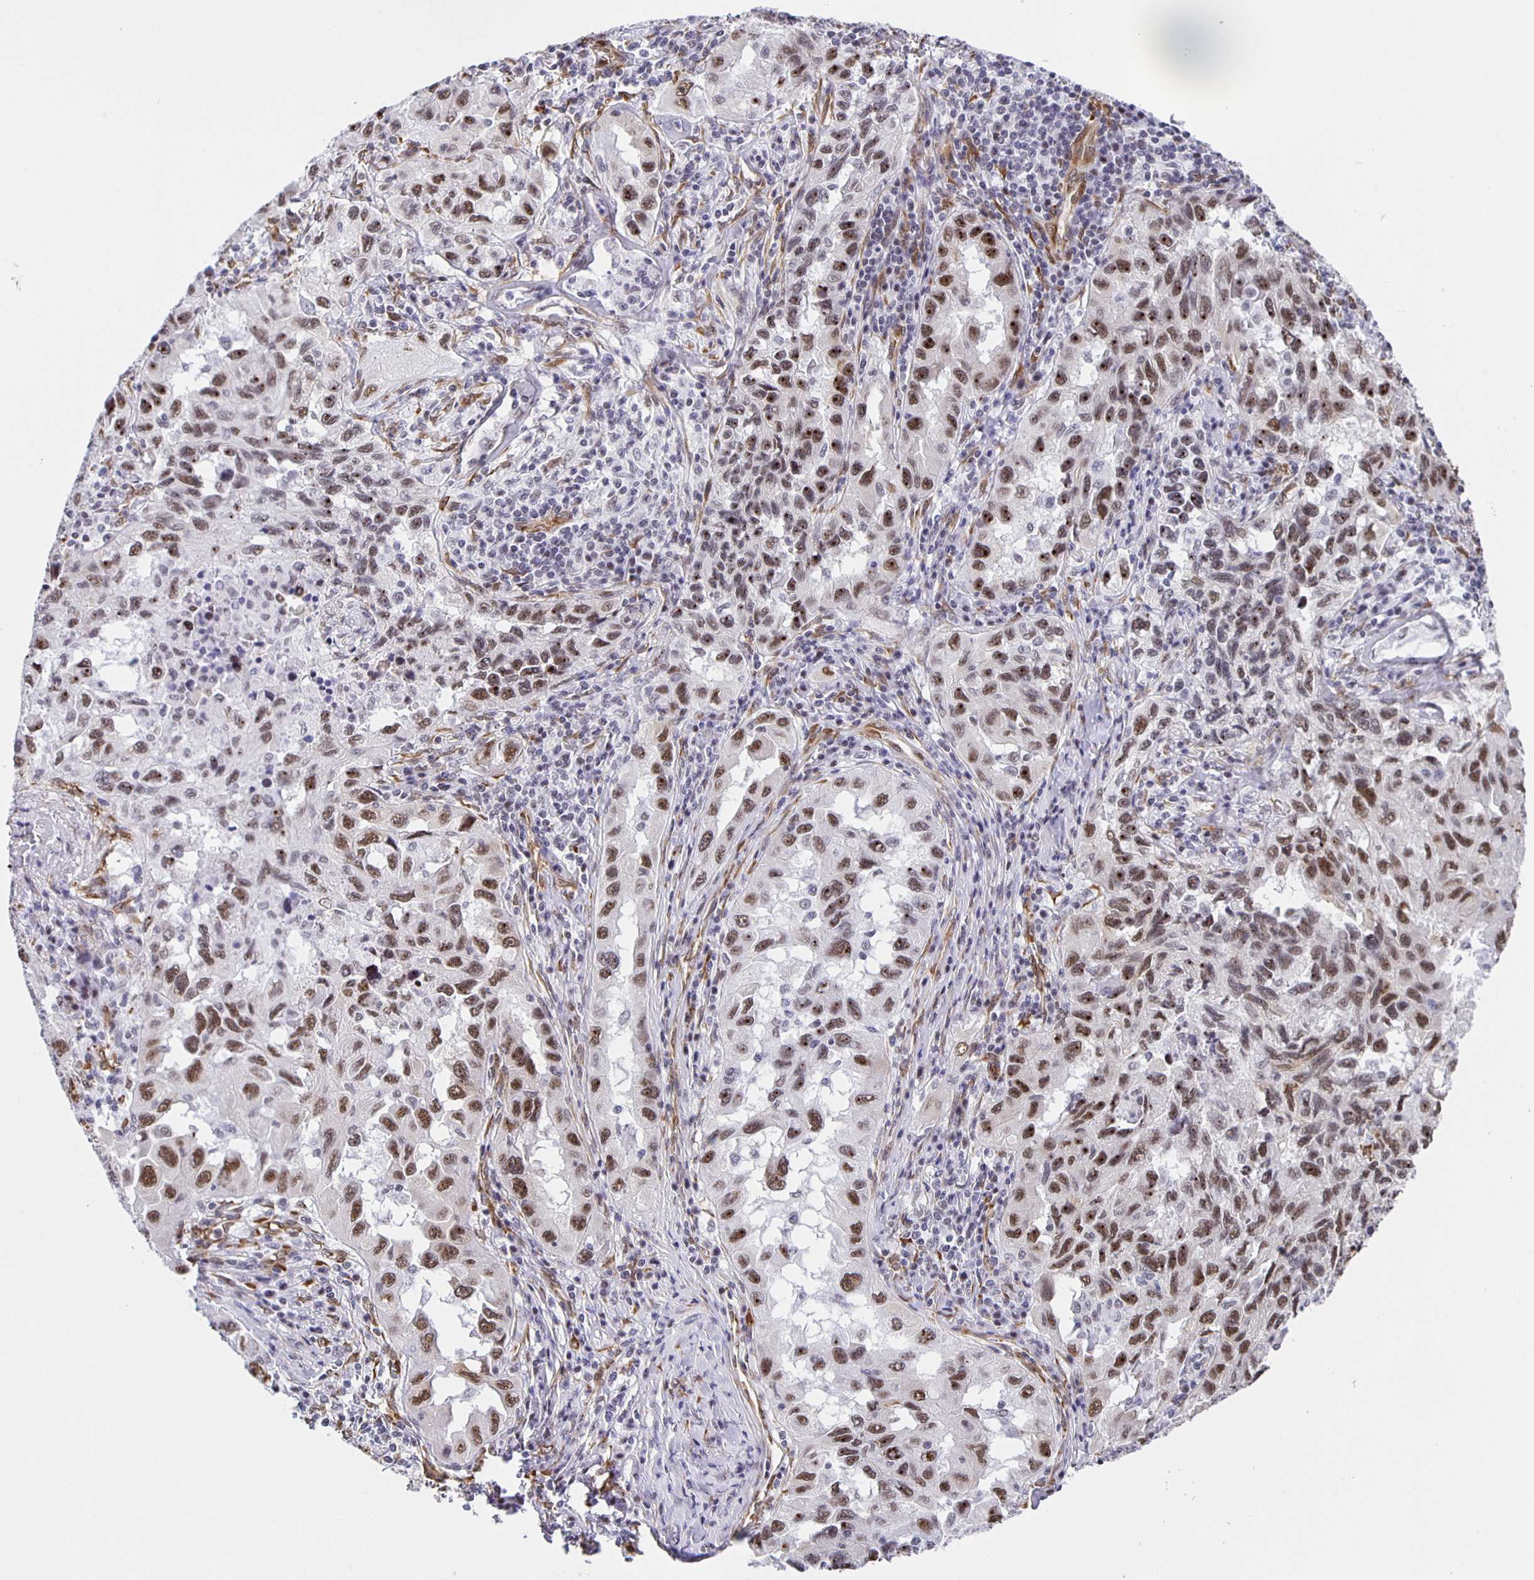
{"staining": {"intensity": "moderate", "quantity": ">75%", "location": "nuclear"}, "tissue": "lung cancer", "cell_type": "Tumor cells", "image_type": "cancer", "snomed": [{"axis": "morphology", "description": "Adenocarcinoma, NOS"}, {"axis": "topography", "description": "Lung"}], "caption": "Immunohistochemical staining of human lung cancer (adenocarcinoma) displays moderate nuclear protein expression in about >75% of tumor cells. Nuclei are stained in blue.", "gene": "ZRANB2", "patient": {"sex": "female", "age": 73}}